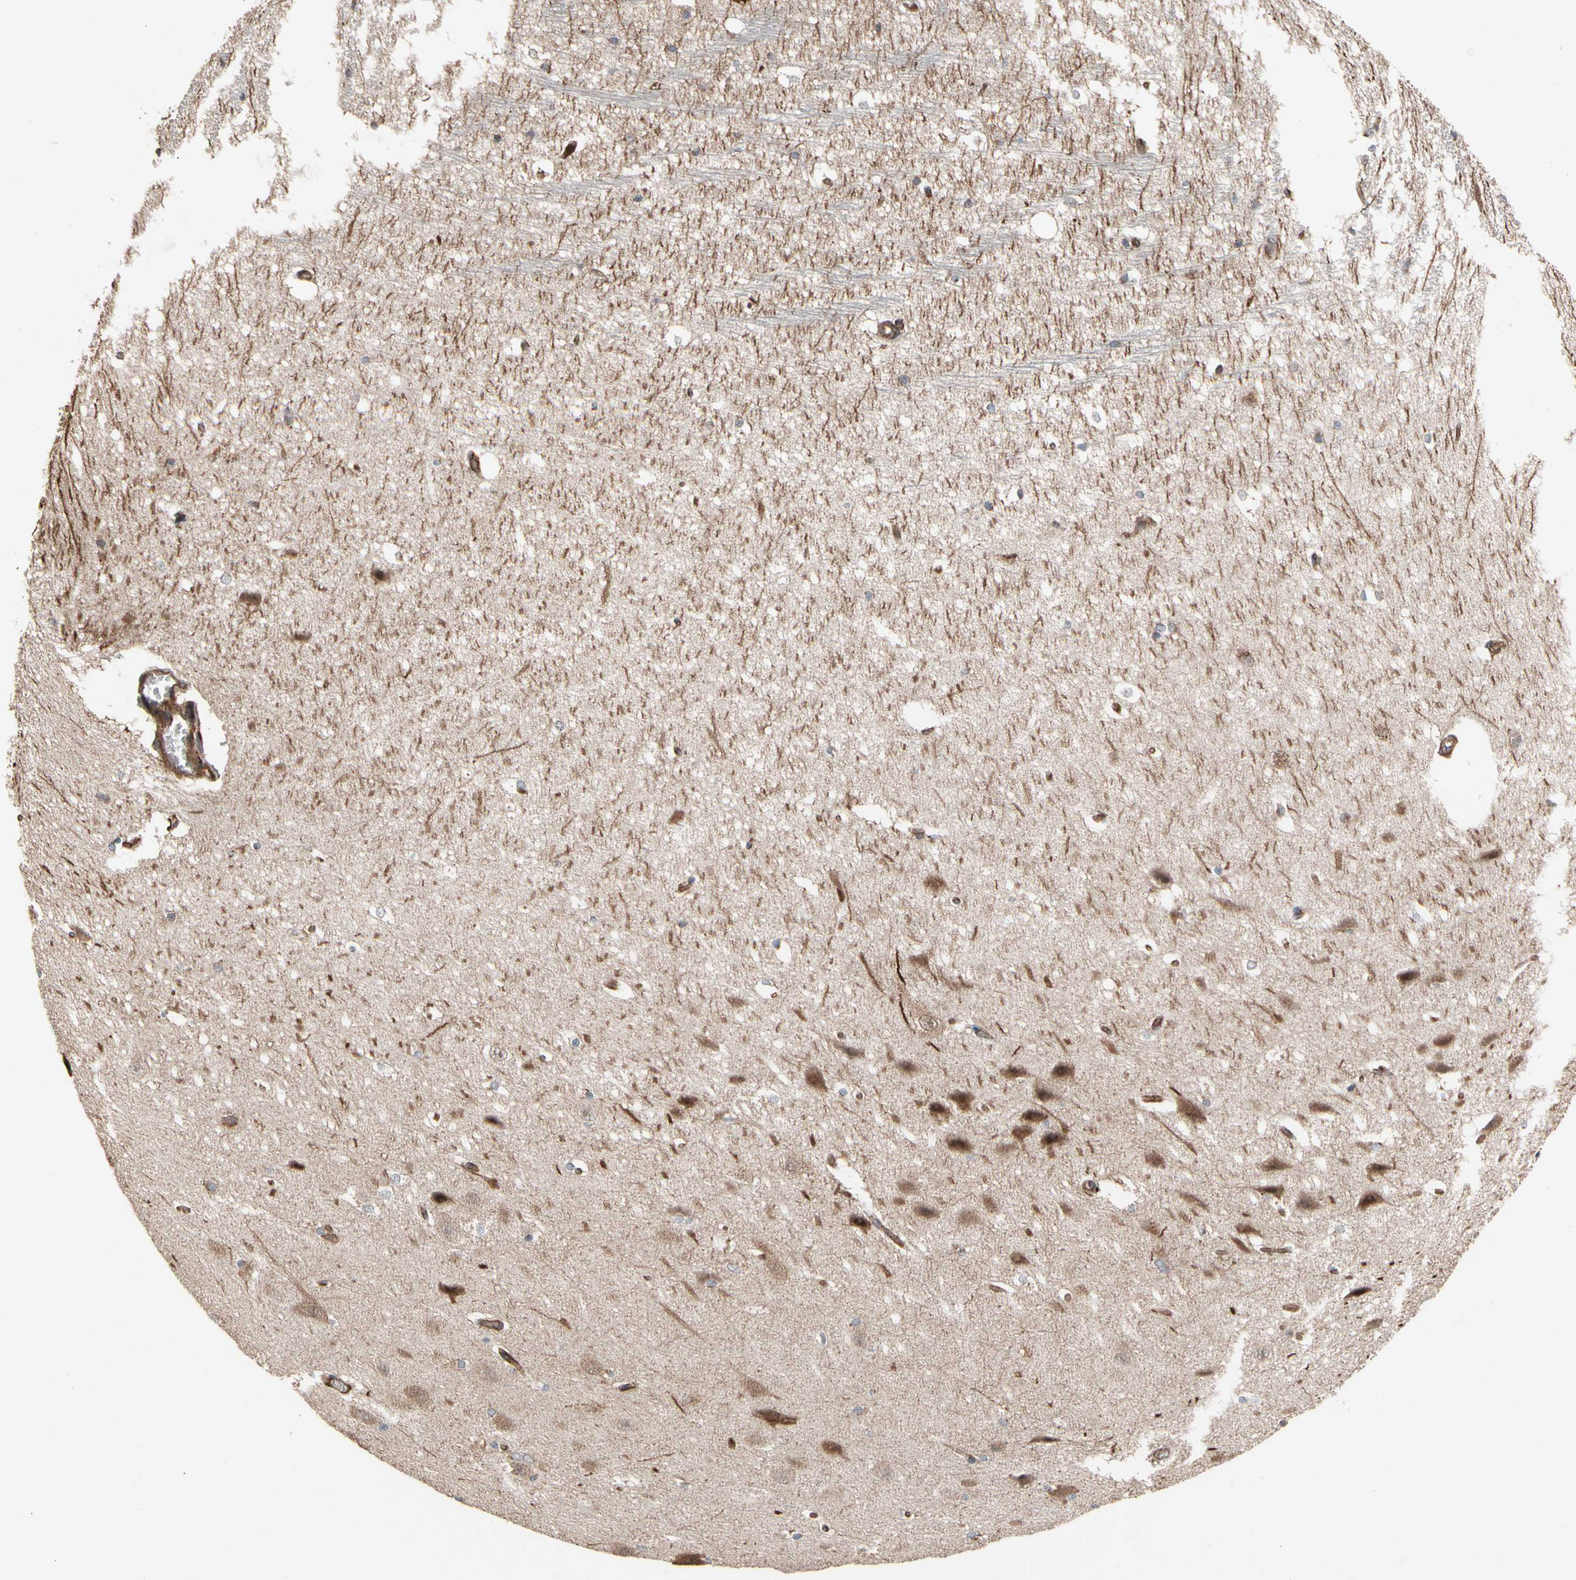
{"staining": {"intensity": "negative", "quantity": "none", "location": "none"}, "tissue": "hippocampus", "cell_type": "Glial cells", "image_type": "normal", "snomed": [{"axis": "morphology", "description": "Normal tissue, NOS"}, {"axis": "topography", "description": "Hippocampus"}], "caption": "Micrograph shows no protein expression in glial cells of benign hippocampus.", "gene": "GCK", "patient": {"sex": "female", "age": 19}}